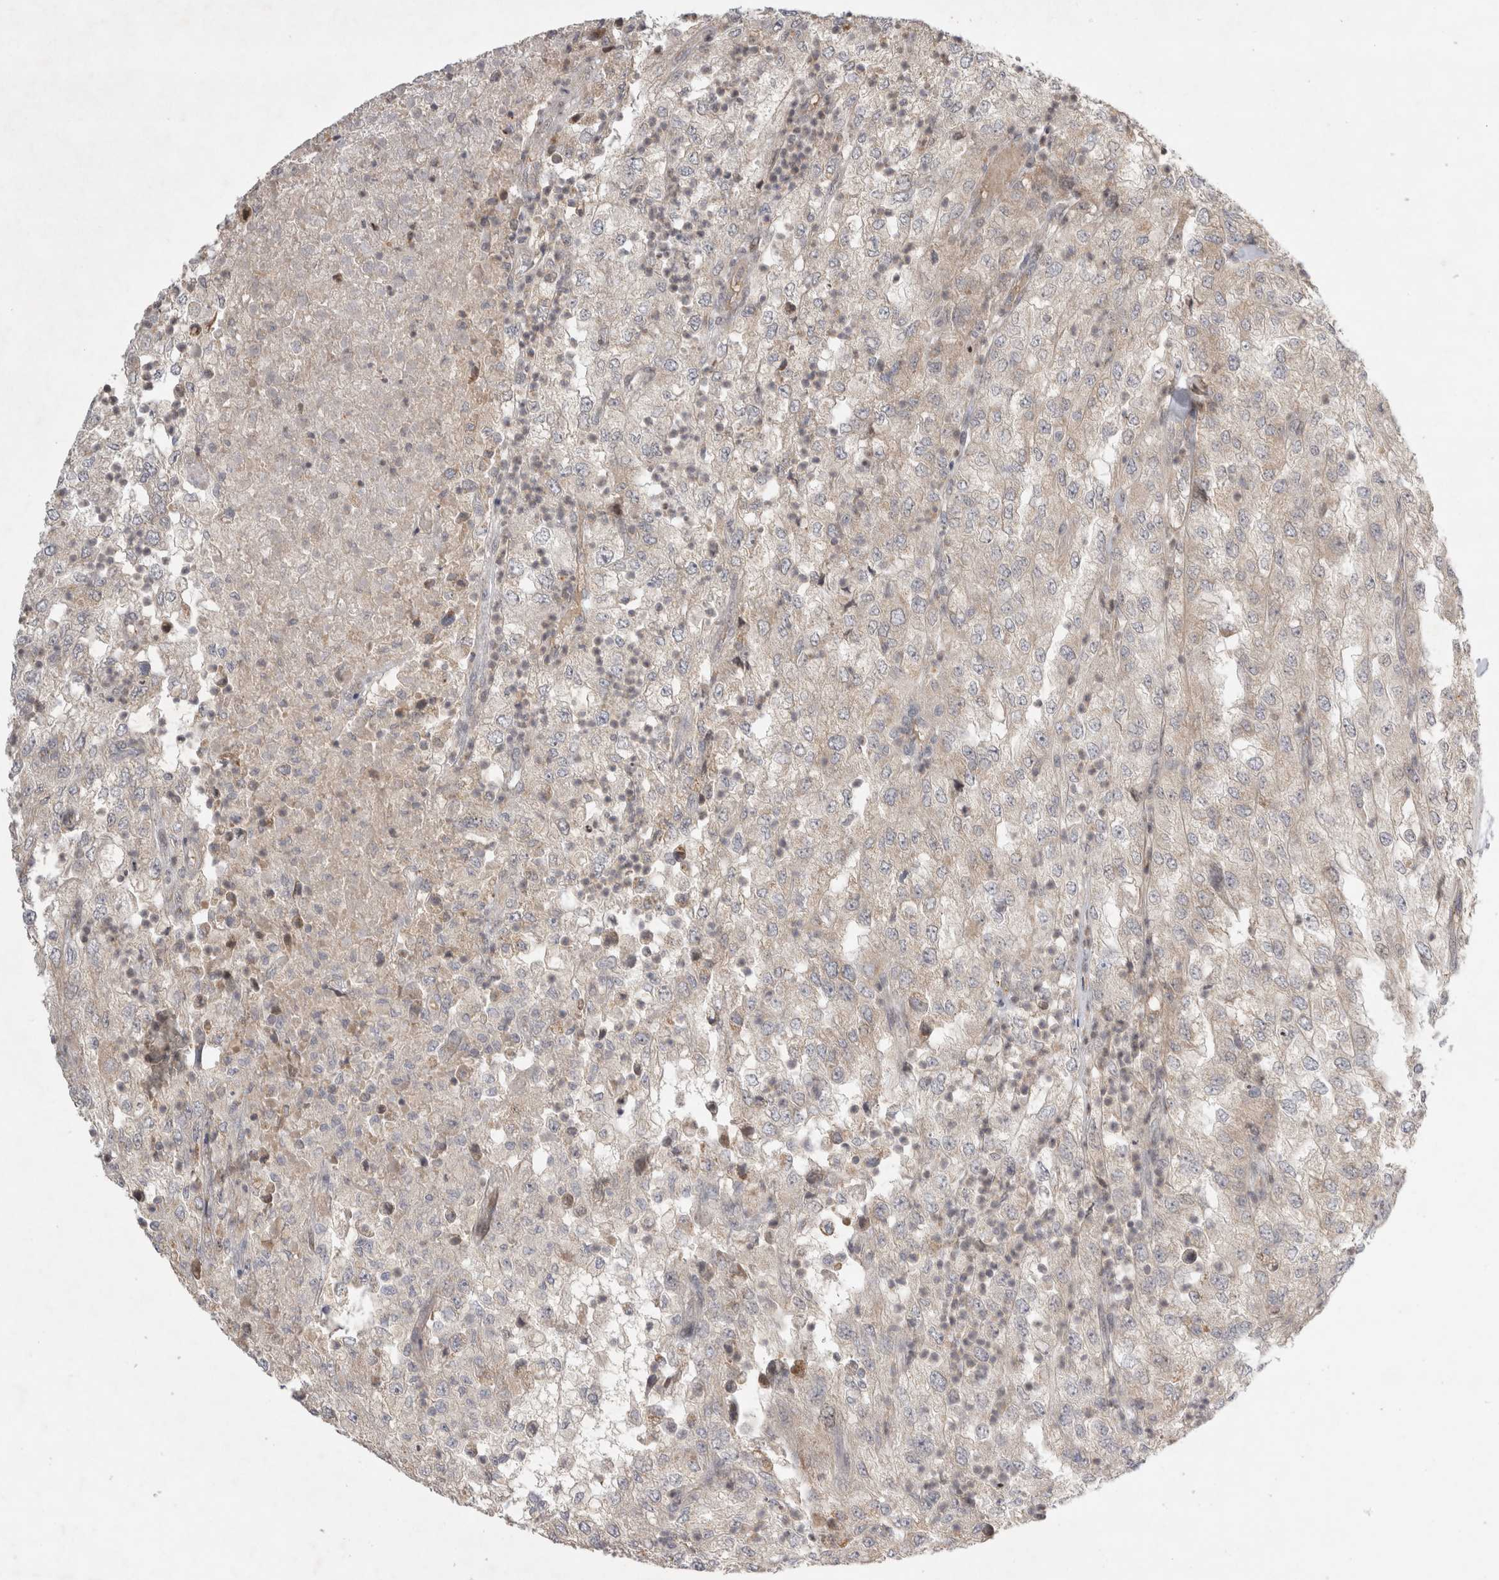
{"staining": {"intensity": "negative", "quantity": "none", "location": "none"}, "tissue": "renal cancer", "cell_type": "Tumor cells", "image_type": "cancer", "snomed": [{"axis": "morphology", "description": "Adenocarcinoma, NOS"}, {"axis": "topography", "description": "Kidney"}], "caption": "DAB immunohistochemical staining of renal cancer demonstrates no significant staining in tumor cells.", "gene": "EIF2AK1", "patient": {"sex": "female", "age": 54}}